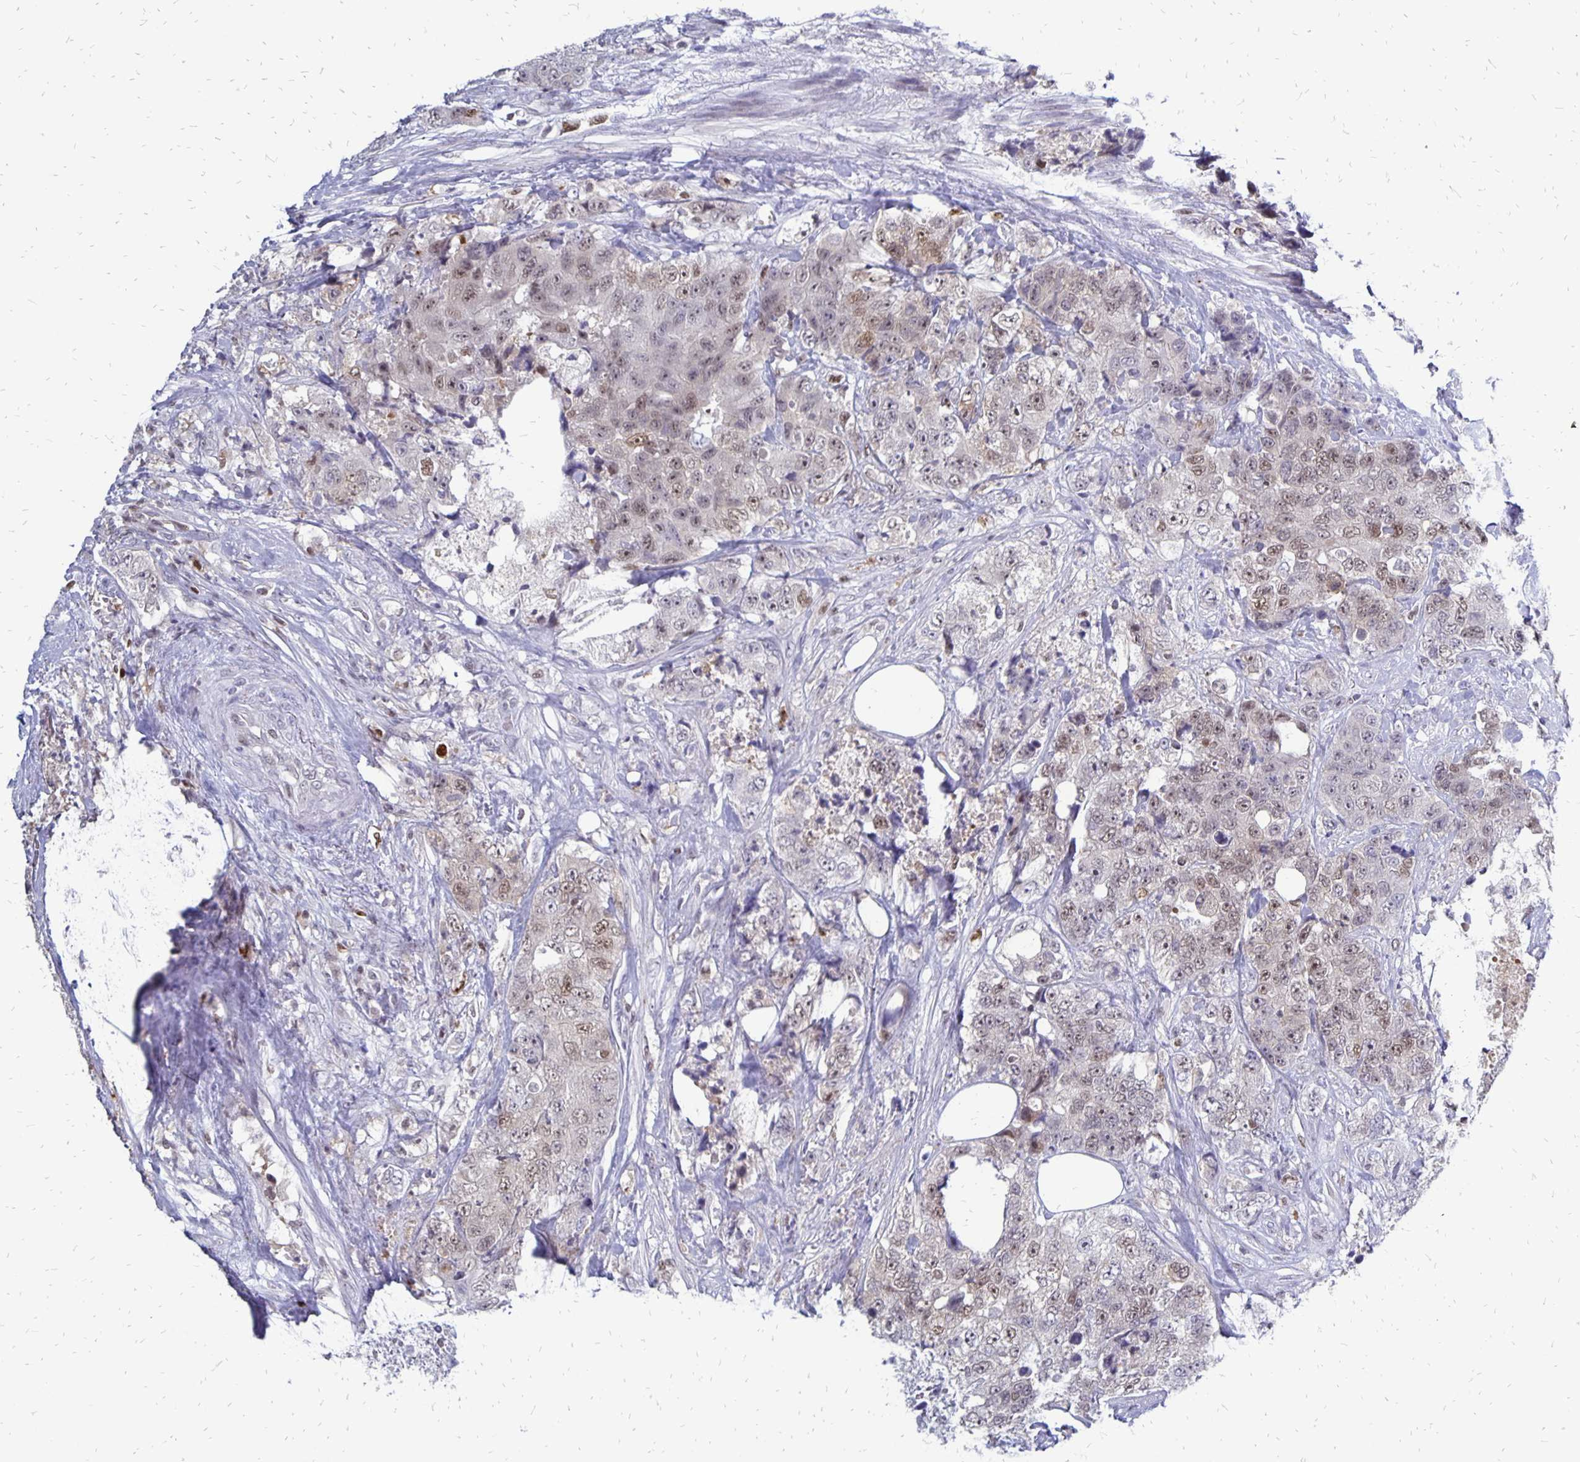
{"staining": {"intensity": "weak", "quantity": ">75%", "location": "nuclear"}, "tissue": "urothelial cancer", "cell_type": "Tumor cells", "image_type": "cancer", "snomed": [{"axis": "morphology", "description": "Urothelial carcinoma, High grade"}, {"axis": "topography", "description": "Urinary bladder"}], "caption": "Human urothelial carcinoma (high-grade) stained for a protein (brown) shows weak nuclear positive positivity in about >75% of tumor cells.", "gene": "DCK", "patient": {"sex": "female", "age": 78}}